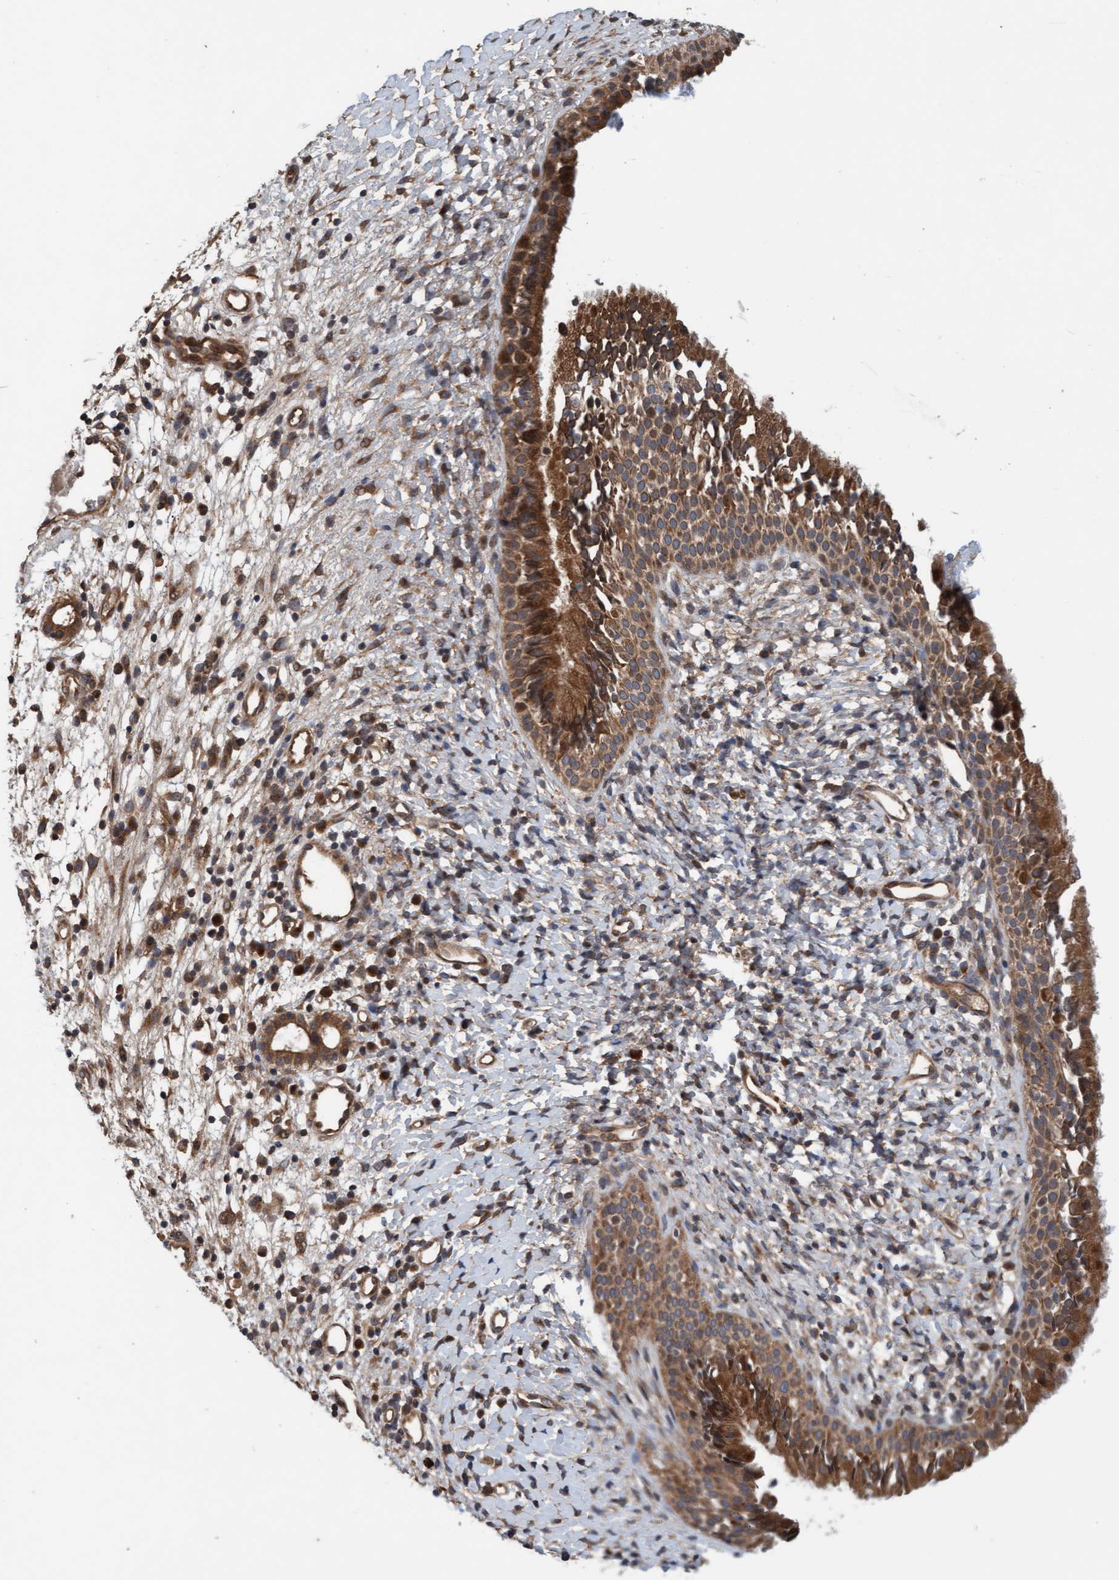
{"staining": {"intensity": "moderate", "quantity": ">75%", "location": "cytoplasmic/membranous"}, "tissue": "nasopharynx", "cell_type": "Respiratory epithelial cells", "image_type": "normal", "snomed": [{"axis": "morphology", "description": "Normal tissue, NOS"}, {"axis": "topography", "description": "Nasopharynx"}], "caption": "Immunohistochemistry (IHC) (DAB (3,3'-diaminobenzidine)) staining of normal human nasopharynx displays moderate cytoplasmic/membranous protein staining in approximately >75% of respiratory epithelial cells.", "gene": "MLXIP", "patient": {"sex": "male", "age": 22}}